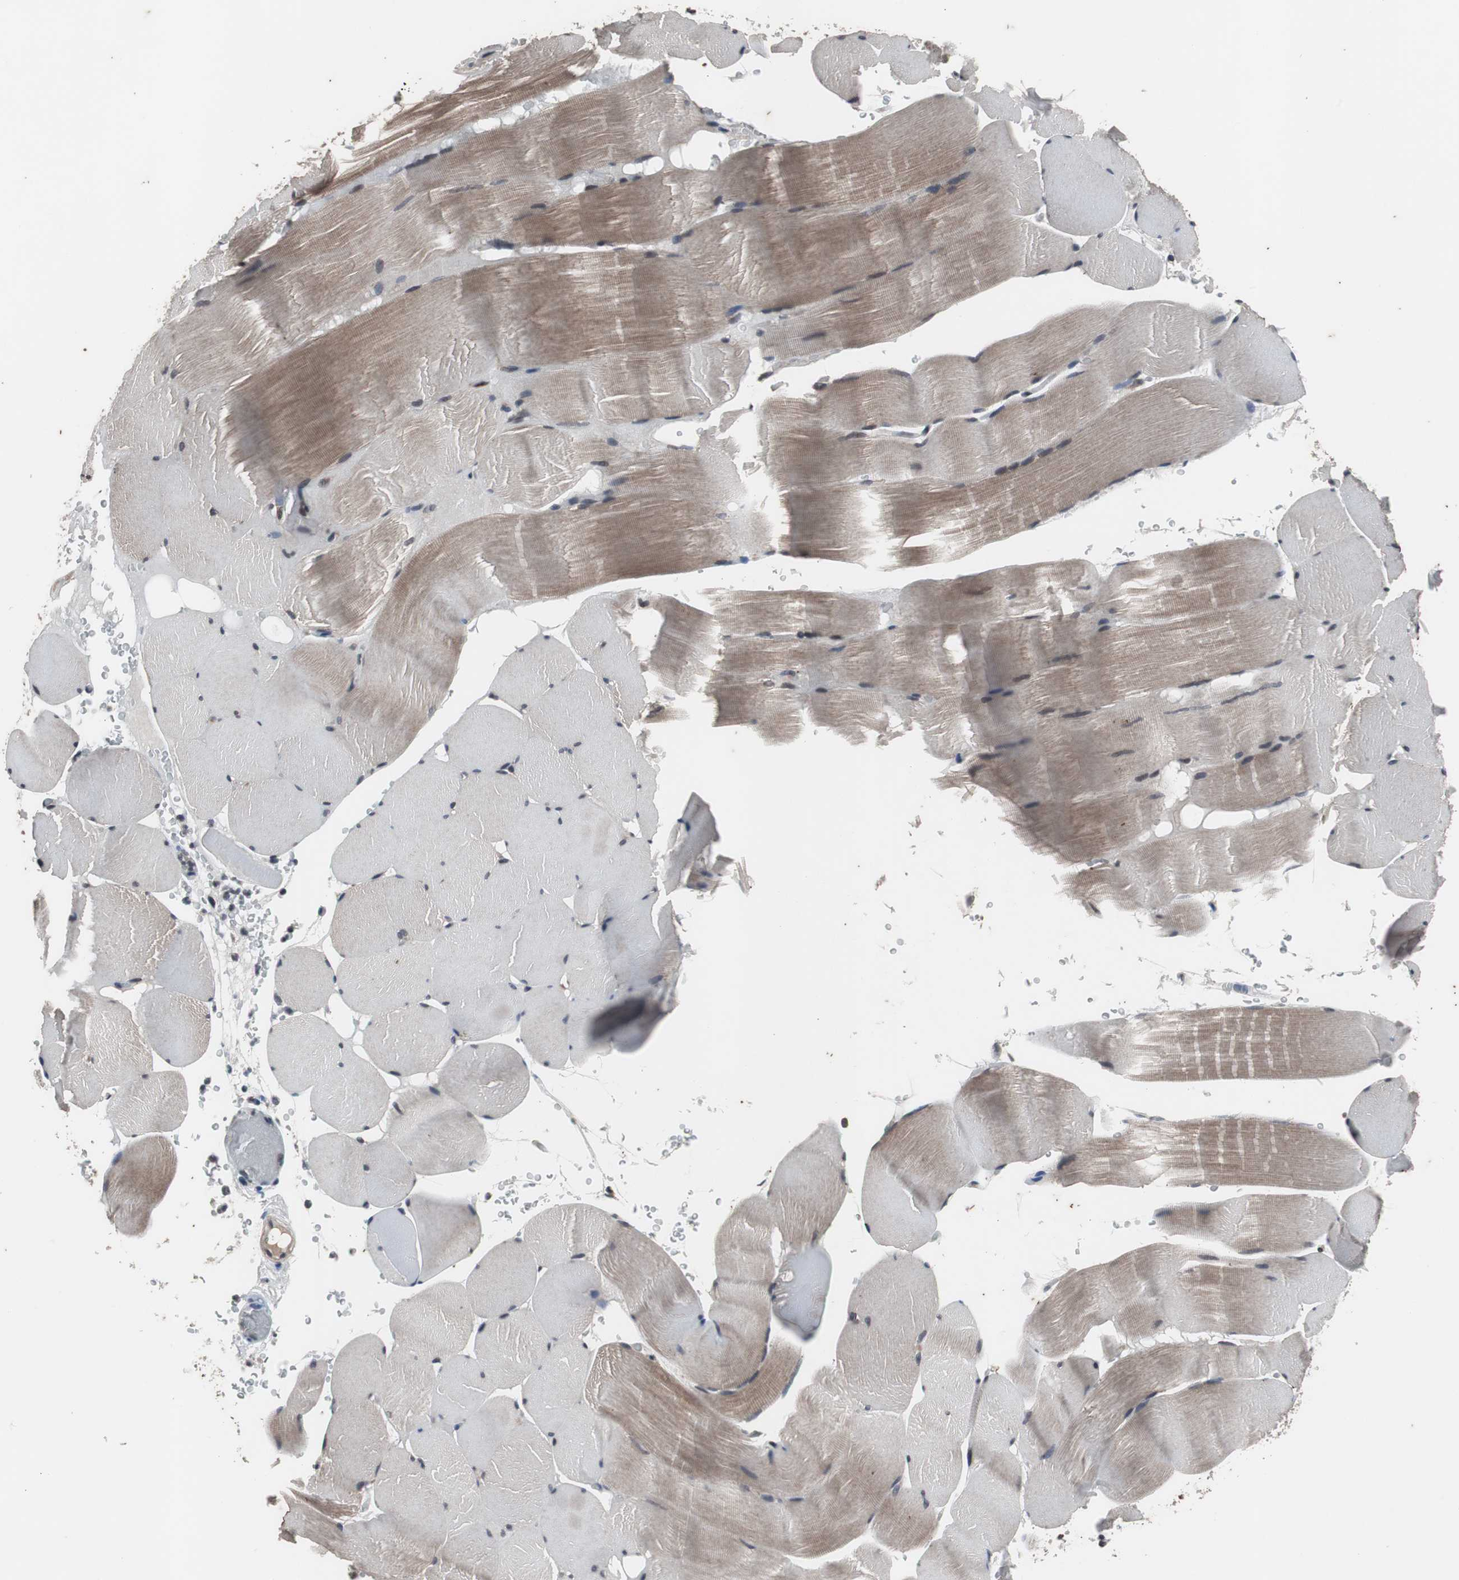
{"staining": {"intensity": "weak", "quantity": ">75%", "location": "cytoplasmic/membranous"}, "tissue": "skeletal muscle", "cell_type": "Myocytes", "image_type": "normal", "snomed": [{"axis": "morphology", "description": "Normal tissue, NOS"}, {"axis": "topography", "description": "Skeletal muscle"}], "caption": "This histopathology image reveals IHC staining of normal human skeletal muscle, with low weak cytoplasmic/membranous expression in approximately >75% of myocytes.", "gene": "CRADD", "patient": {"sex": "male", "age": 62}}